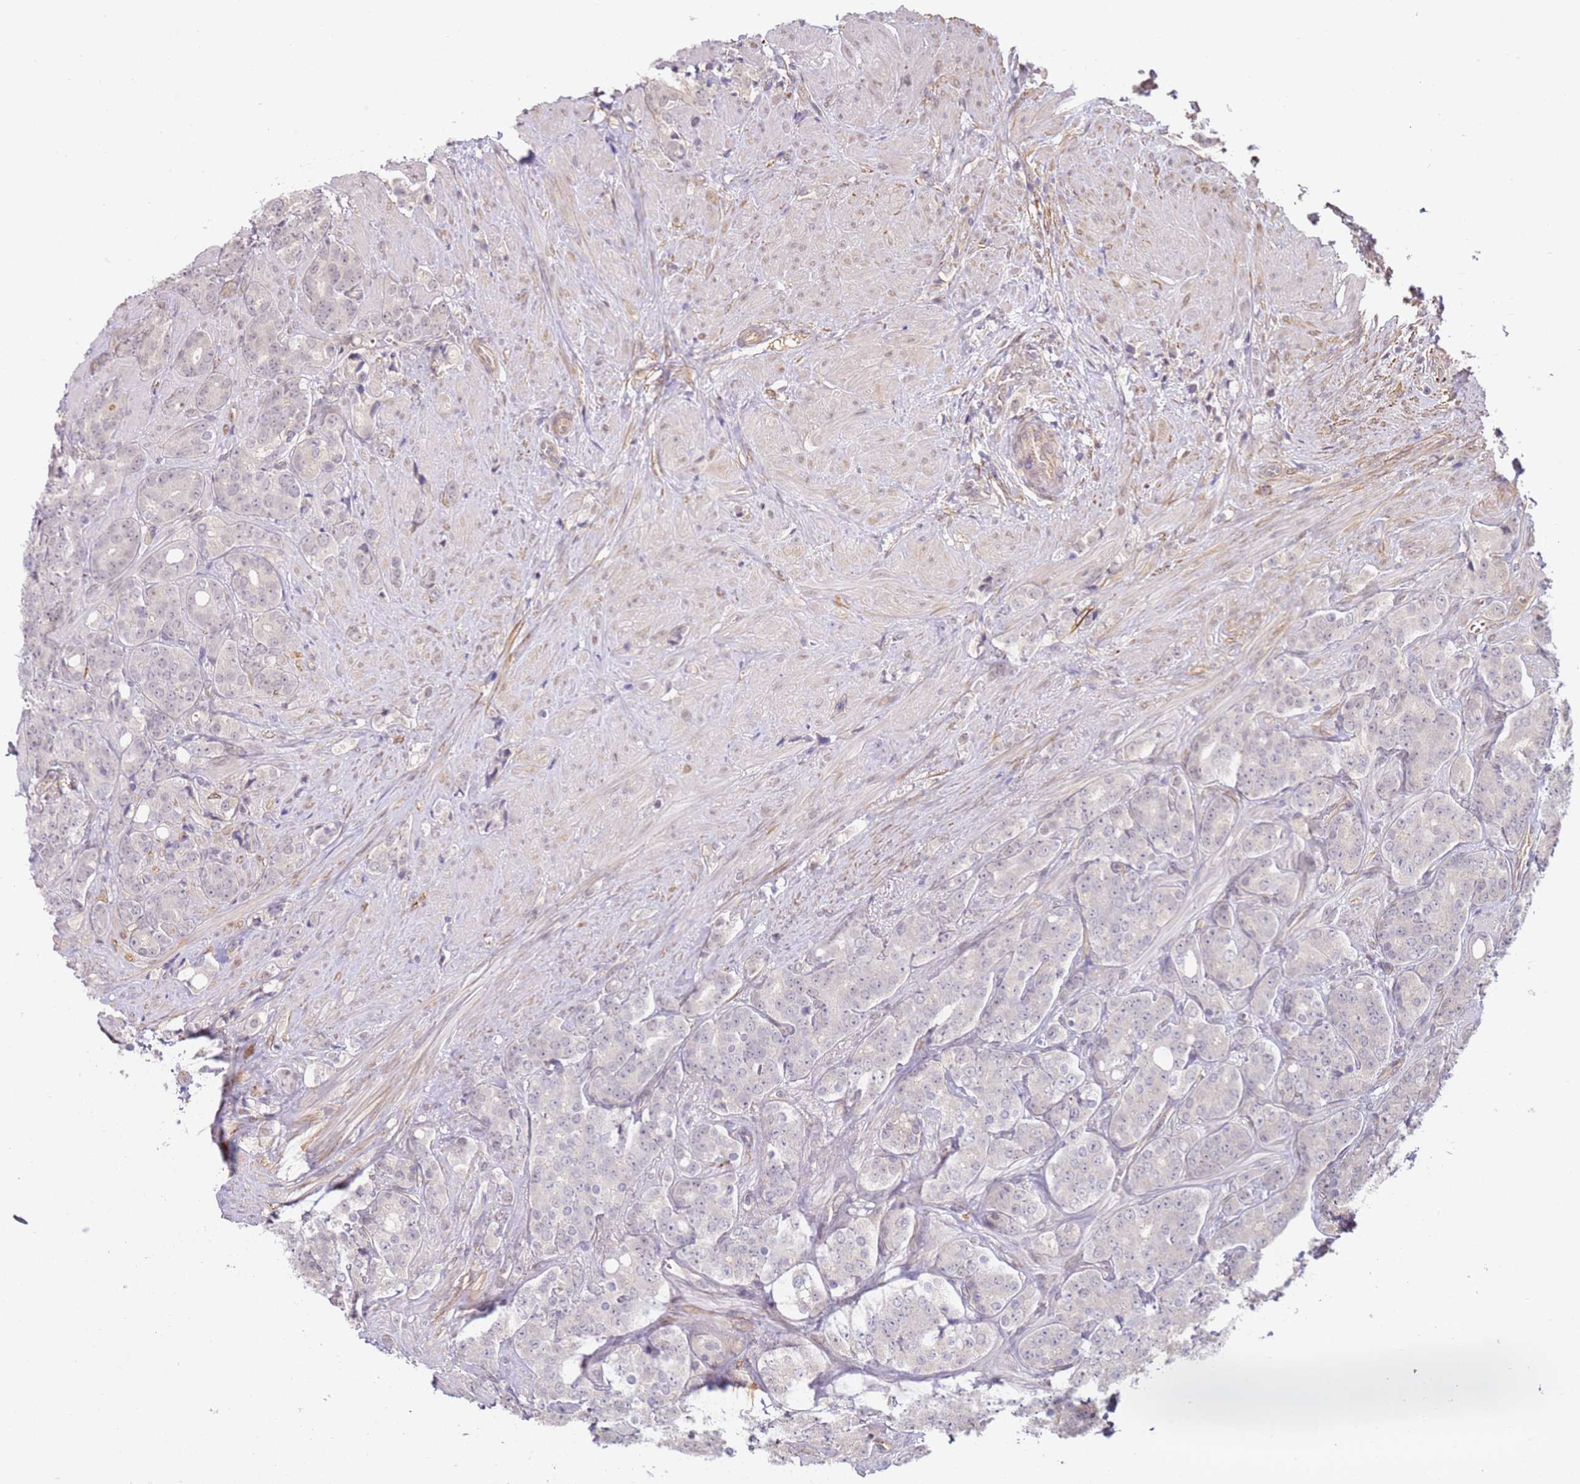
{"staining": {"intensity": "negative", "quantity": "none", "location": "none"}, "tissue": "prostate cancer", "cell_type": "Tumor cells", "image_type": "cancer", "snomed": [{"axis": "morphology", "description": "Adenocarcinoma, High grade"}, {"axis": "topography", "description": "Prostate"}], "caption": "Prostate cancer (adenocarcinoma (high-grade)) was stained to show a protein in brown. There is no significant expression in tumor cells.", "gene": "WDR93", "patient": {"sex": "male", "age": 62}}